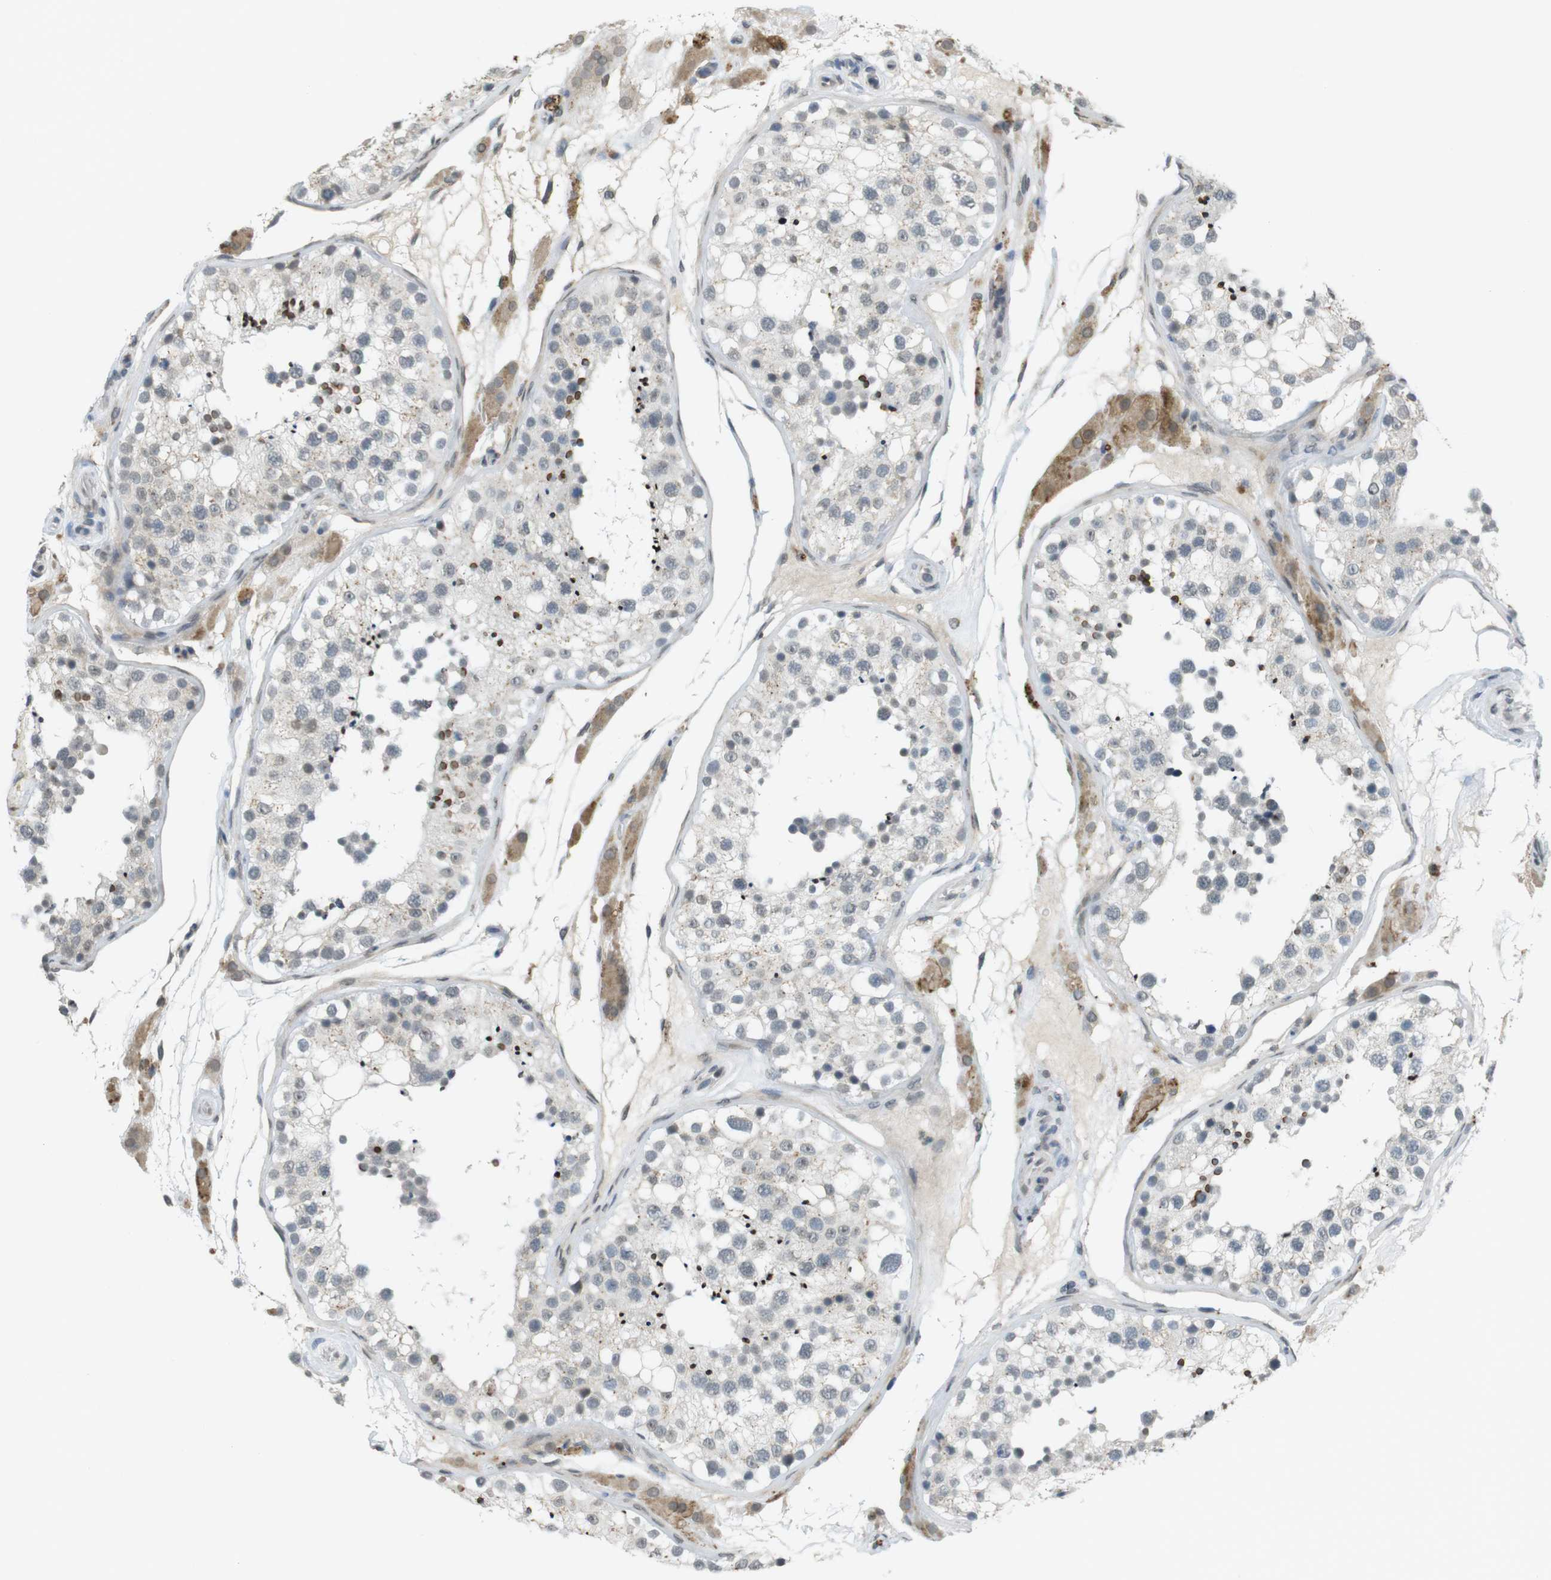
{"staining": {"intensity": "moderate", "quantity": "<25%", "location": "cytoplasmic/membranous"}, "tissue": "testis", "cell_type": "Cells in seminiferous ducts", "image_type": "normal", "snomed": [{"axis": "morphology", "description": "Normal tissue, NOS"}, {"axis": "topography", "description": "Testis"}], "caption": "Testis stained with immunohistochemistry exhibits moderate cytoplasmic/membranous expression in about <25% of cells in seminiferous ducts.", "gene": "FZD10", "patient": {"sex": "male", "age": 26}}